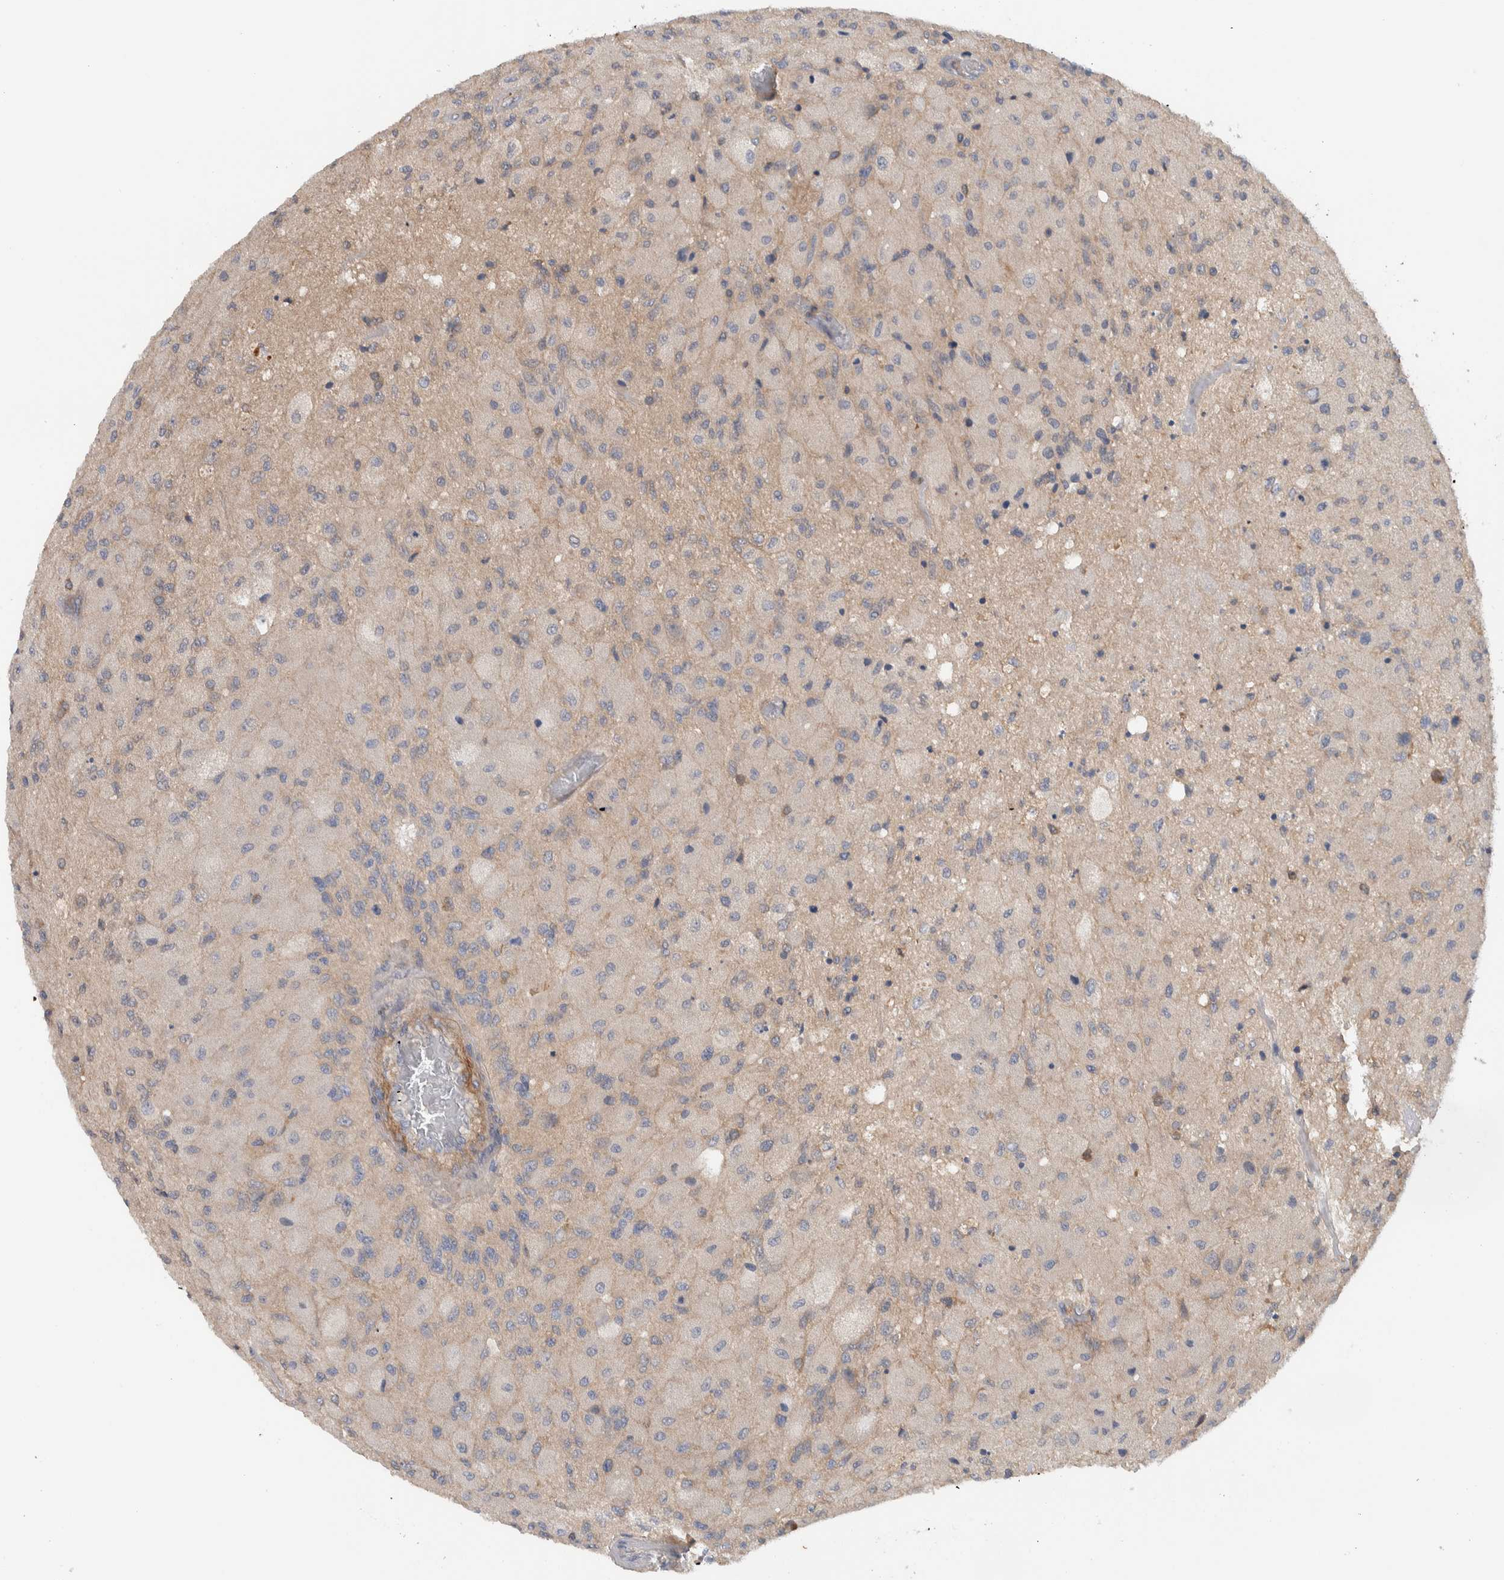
{"staining": {"intensity": "weak", "quantity": "<25%", "location": "cytoplasmic/membranous"}, "tissue": "glioma", "cell_type": "Tumor cells", "image_type": "cancer", "snomed": [{"axis": "morphology", "description": "Normal tissue, NOS"}, {"axis": "morphology", "description": "Glioma, malignant, High grade"}, {"axis": "topography", "description": "Cerebral cortex"}], "caption": "An immunohistochemistry (IHC) image of malignant glioma (high-grade) is shown. There is no staining in tumor cells of malignant glioma (high-grade). The staining is performed using DAB brown chromogen with nuclei counter-stained in using hematoxylin.", "gene": "MPRIP", "patient": {"sex": "male", "age": 77}}